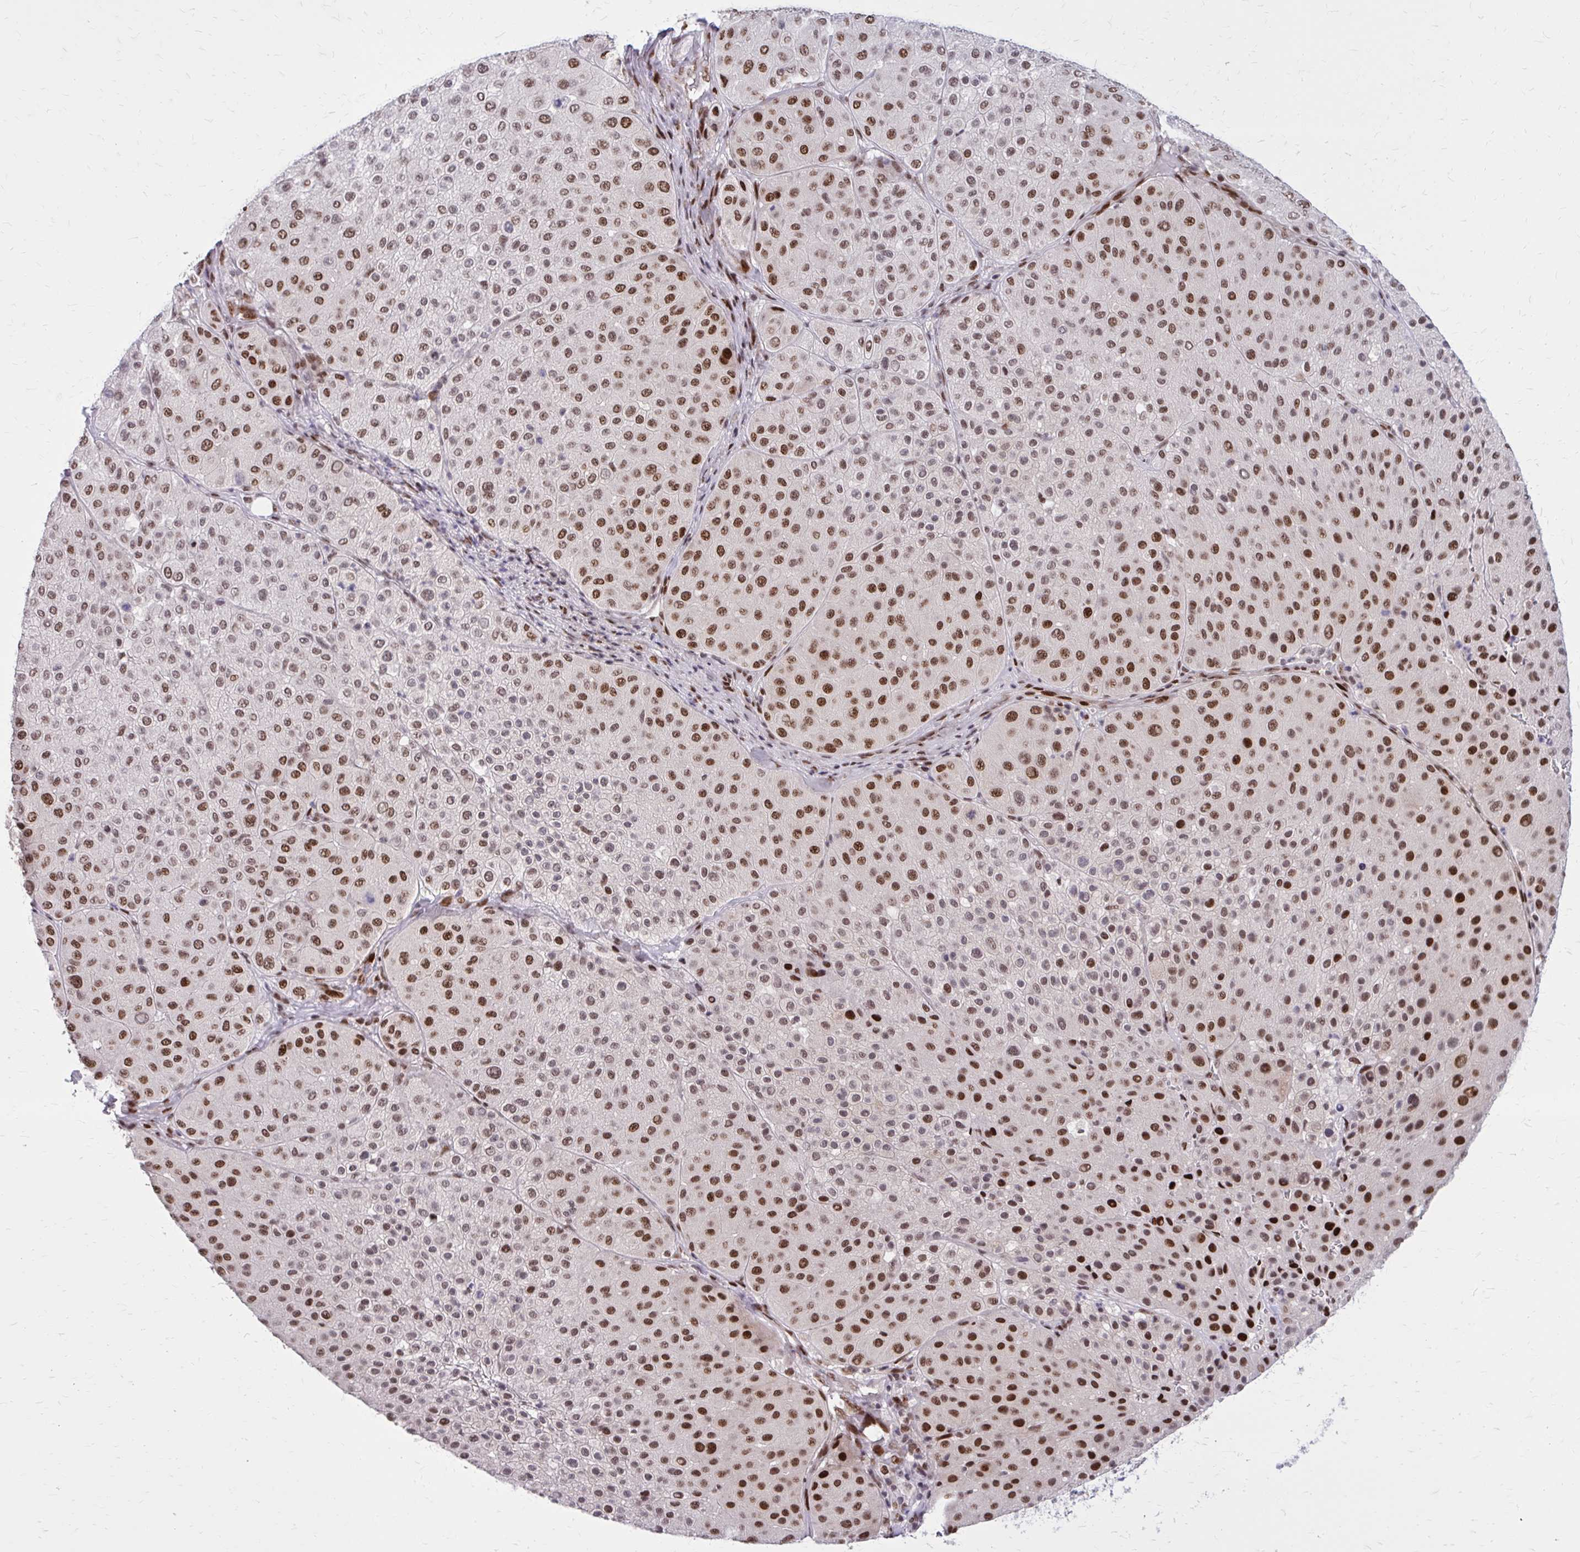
{"staining": {"intensity": "strong", "quantity": ">75%", "location": "nuclear"}, "tissue": "melanoma", "cell_type": "Tumor cells", "image_type": "cancer", "snomed": [{"axis": "morphology", "description": "Malignant melanoma, Metastatic site"}, {"axis": "topography", "description": "Smooth muscle"}], "caption": "Immunohistochemical staining of melanoma demonstrates high levels of strong nuclear protein expression in about >75% of tumor cells.", "gene": "PSME4", "patient": {"sex": "male", "age": 41}}